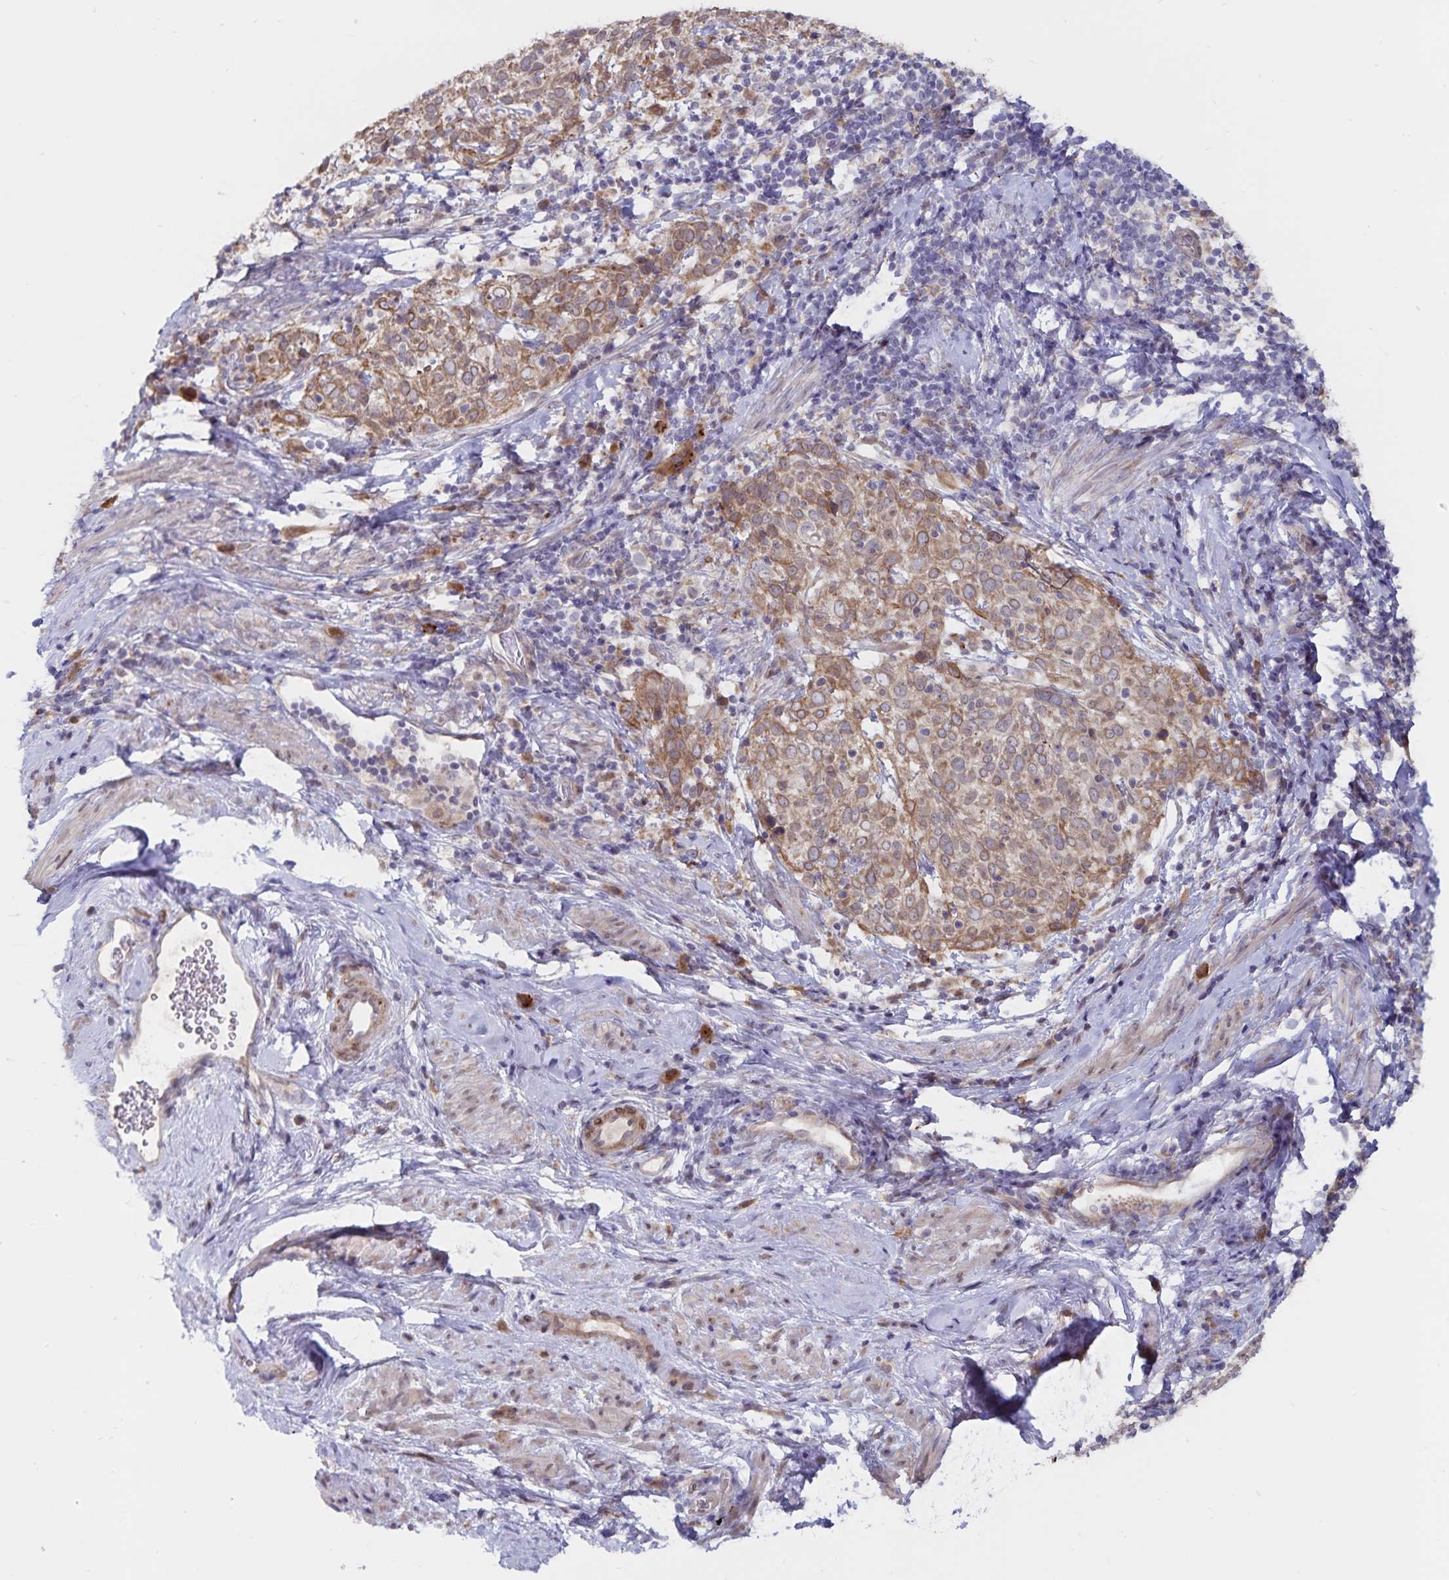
{"staining": {"intensity": "moderate", "quantity": ">75%", "location": "cytoplasmic/membranous"}, "tissue": "cervical cancer", "cell_type": "Tumor cells", "image_type": "cancer", "snomed": [{"axis": "morphology", "description": "Squamous cell carcinoma, NOS"}, {"axis": "topography", "description": "Cervix"}], "caption": "IHC image of neoplastic tissue: human cervical squamous cell carcinoma stained using IHC displays medium levels of moderate protein expression localized specifically in the cytoplasmic/membranous of tumor cells, appearing as a cytoplasmic/membranous brown color.", "gene": "ATP2A2", "patient": {"sex": "female", "age": 61}}